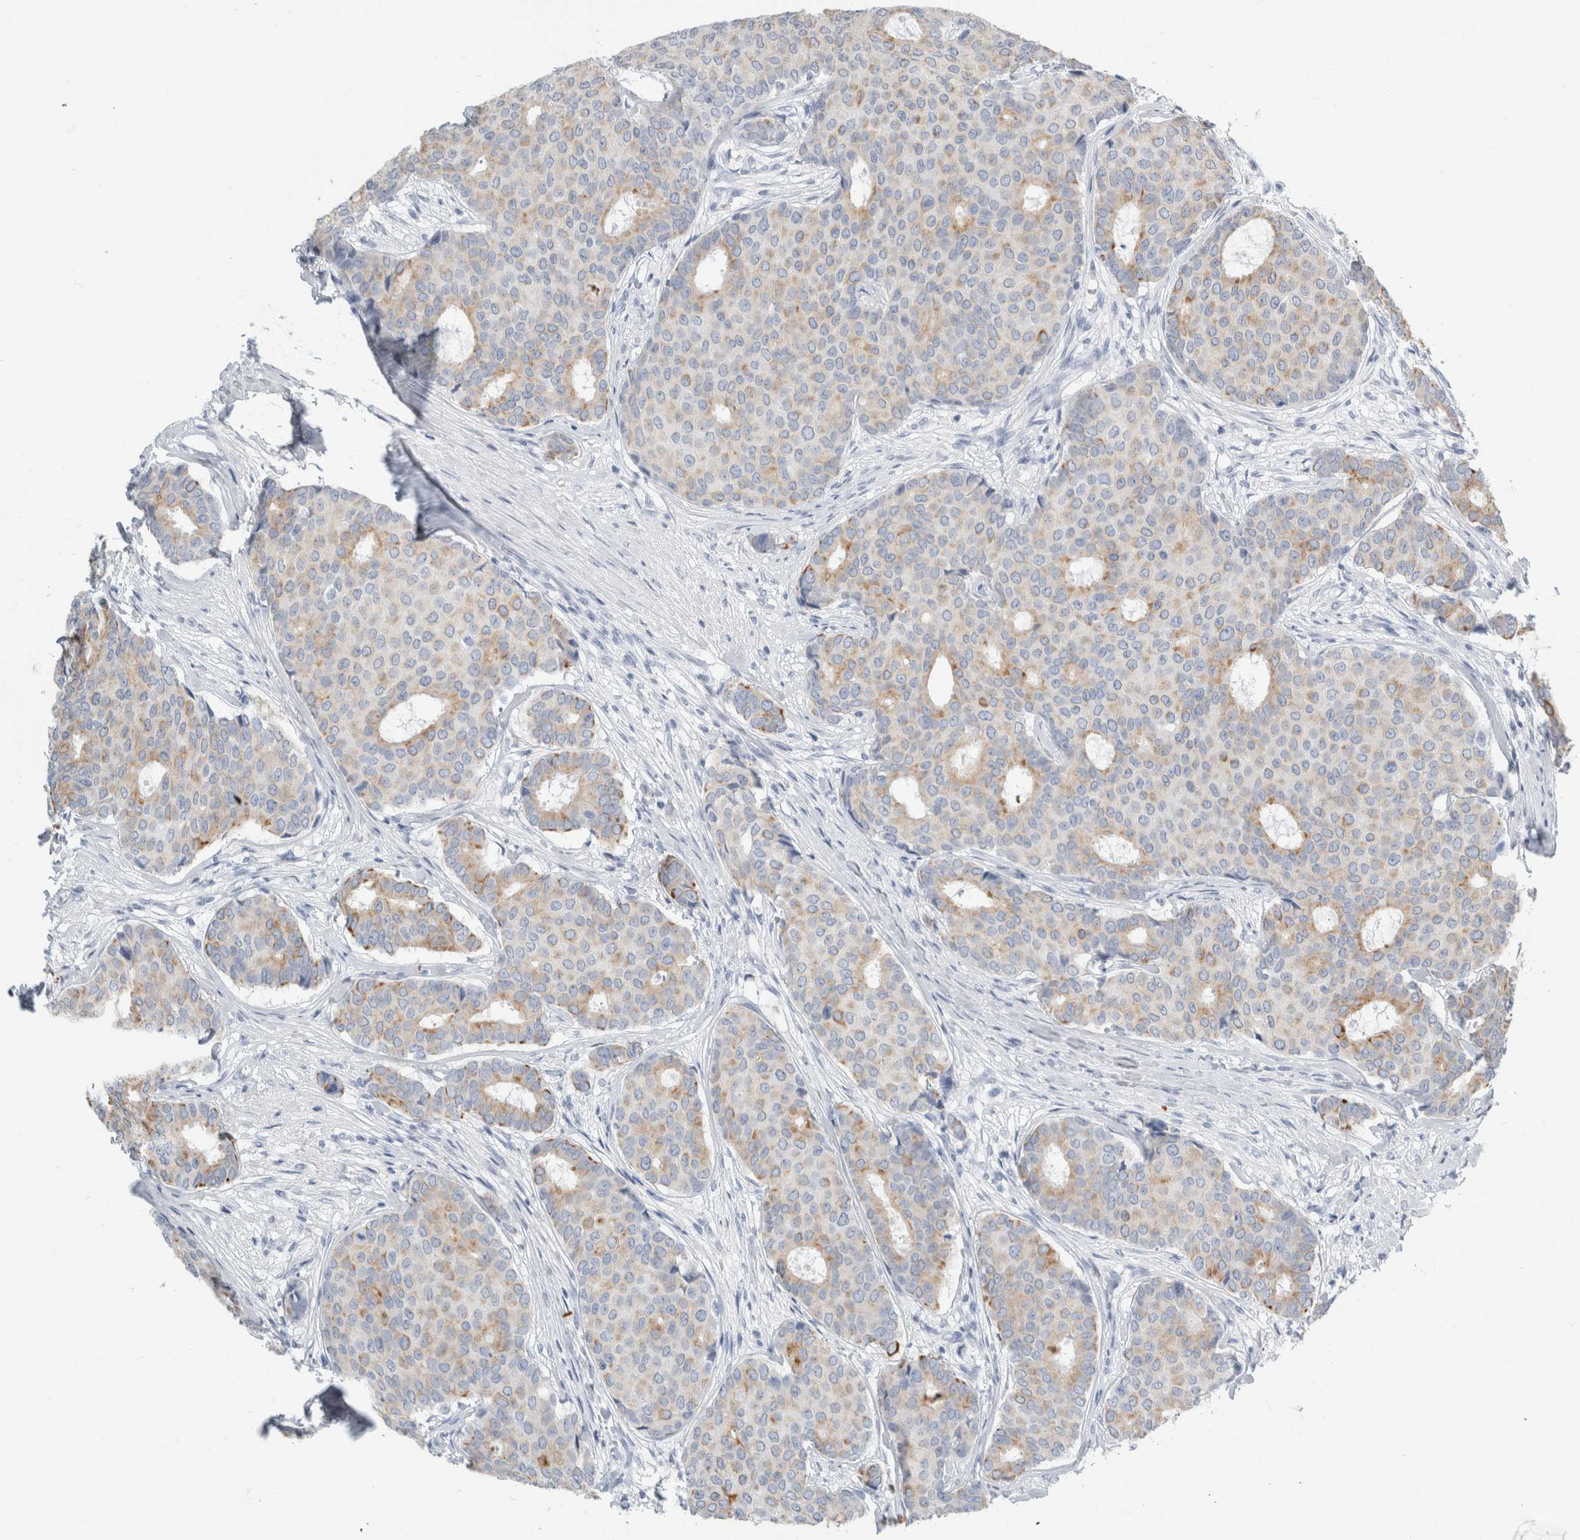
{"staining": {"intensity": "moderate", "quantity": "<25%", "location": "cytoplasmic/membranous"}, "tissue": "breast cancer", "cell_type": "Tumor cells", "image_type": "cancer", "snomed": [{"axis": "morphology", "description": "Duct carcinoma"}, {"axis": "topography", "description": "Breast"}], "caption": "Immunohistochemistry (IHC) micrograph of neoplastic tissue: infiltrating ductal carcinoma (breast) stained using immunohistochemistry (IHC) demonstrates low levels of moderate protein expression localized specifically in the cytoplasmic/membranous of tumor cells, appearing as a cytoplasmic/membranous brown color.", "gene": "RPH3AL", "patient": {"sex": "female", "age": 75}}